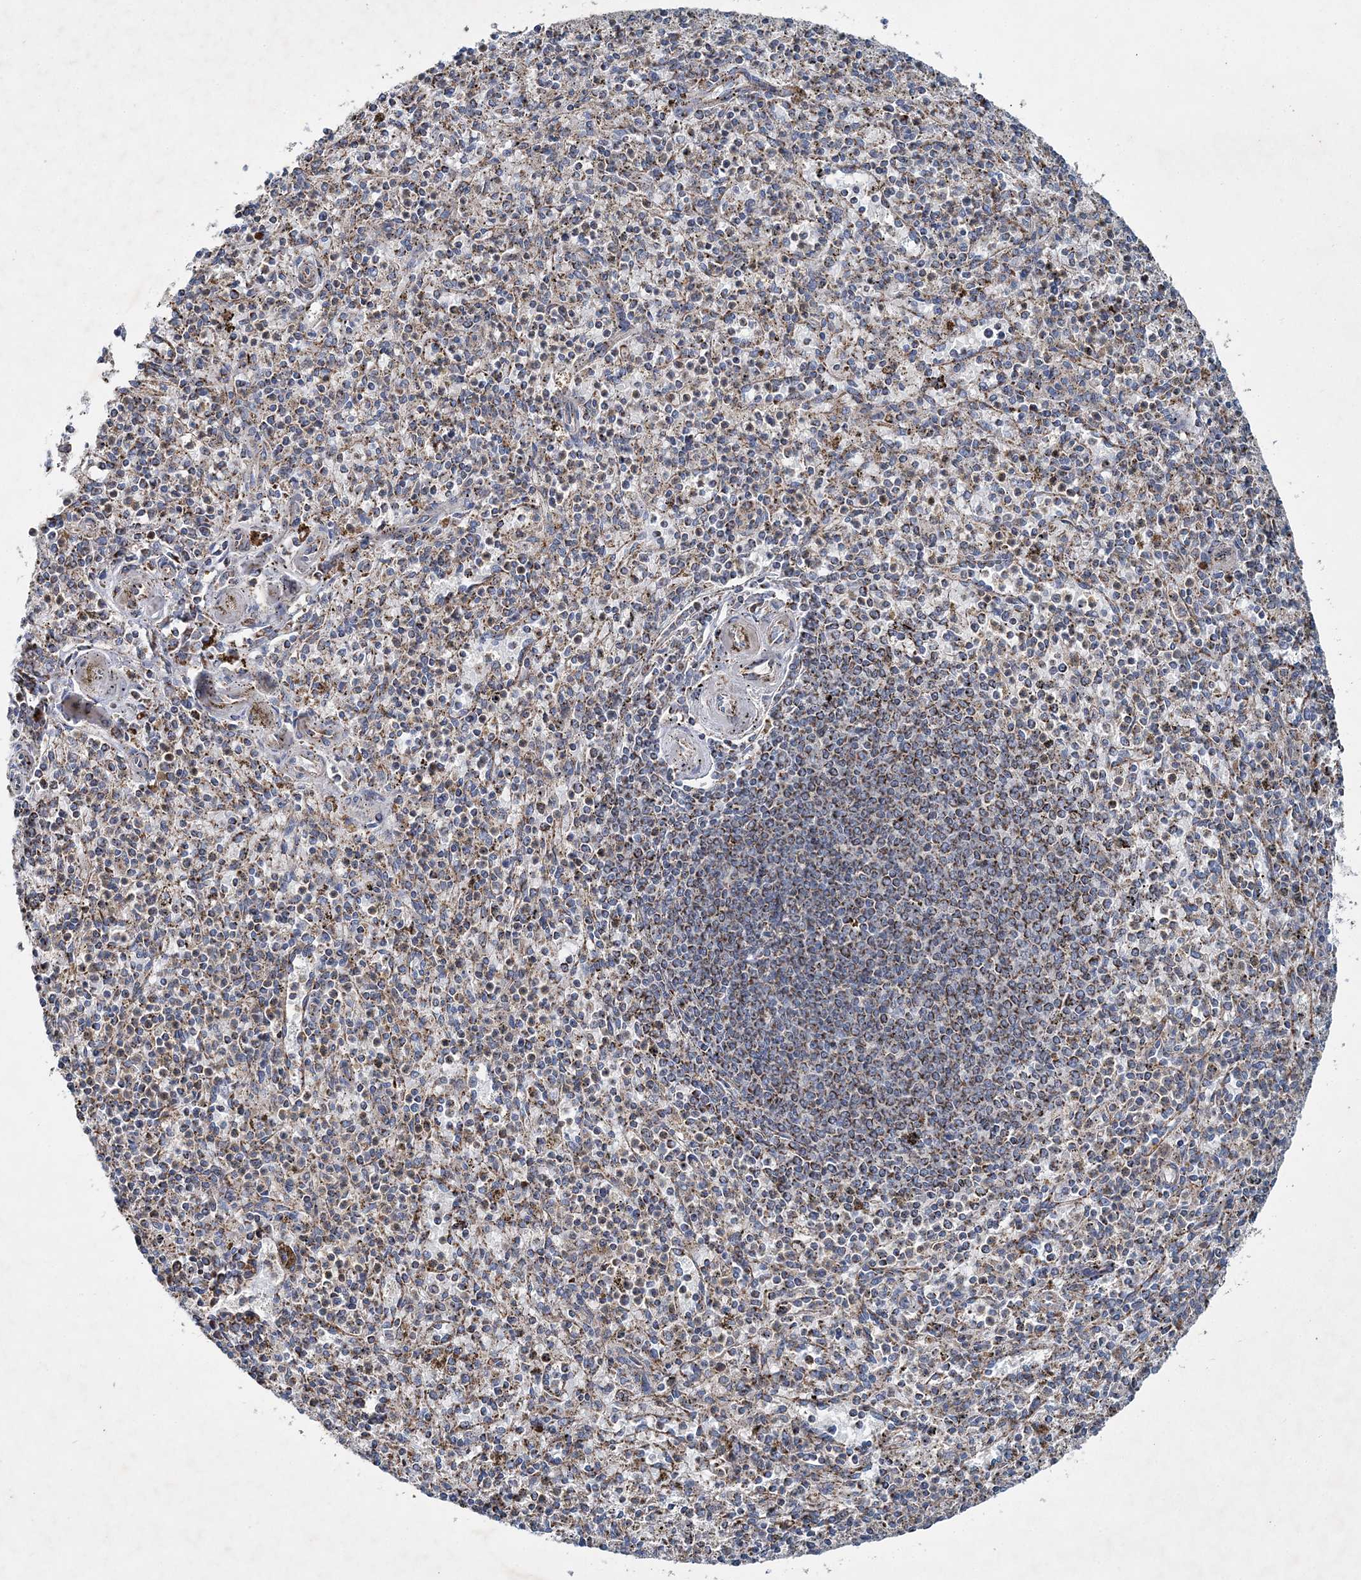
{"staining": {"intensity": "moderate", "quantity": "<25%", "location": "cytoplasmic/membranous"}, "tissue": "spleen", "cell_type": "Cells in red pulp", "image_type": "normal", "snomed": [{"axis": "morphology", "description": "Normal tissue, NOS"}, {"axis": "topography", "description": "Spleen"}], "caption": "Protein expression analysis of benign human spleen reveals moderate cytoplasmic/membranous expression in about <25% of cells in red pulp.", "gene": "SPAG16", "patient": {"sex": "male", "age": 72}}